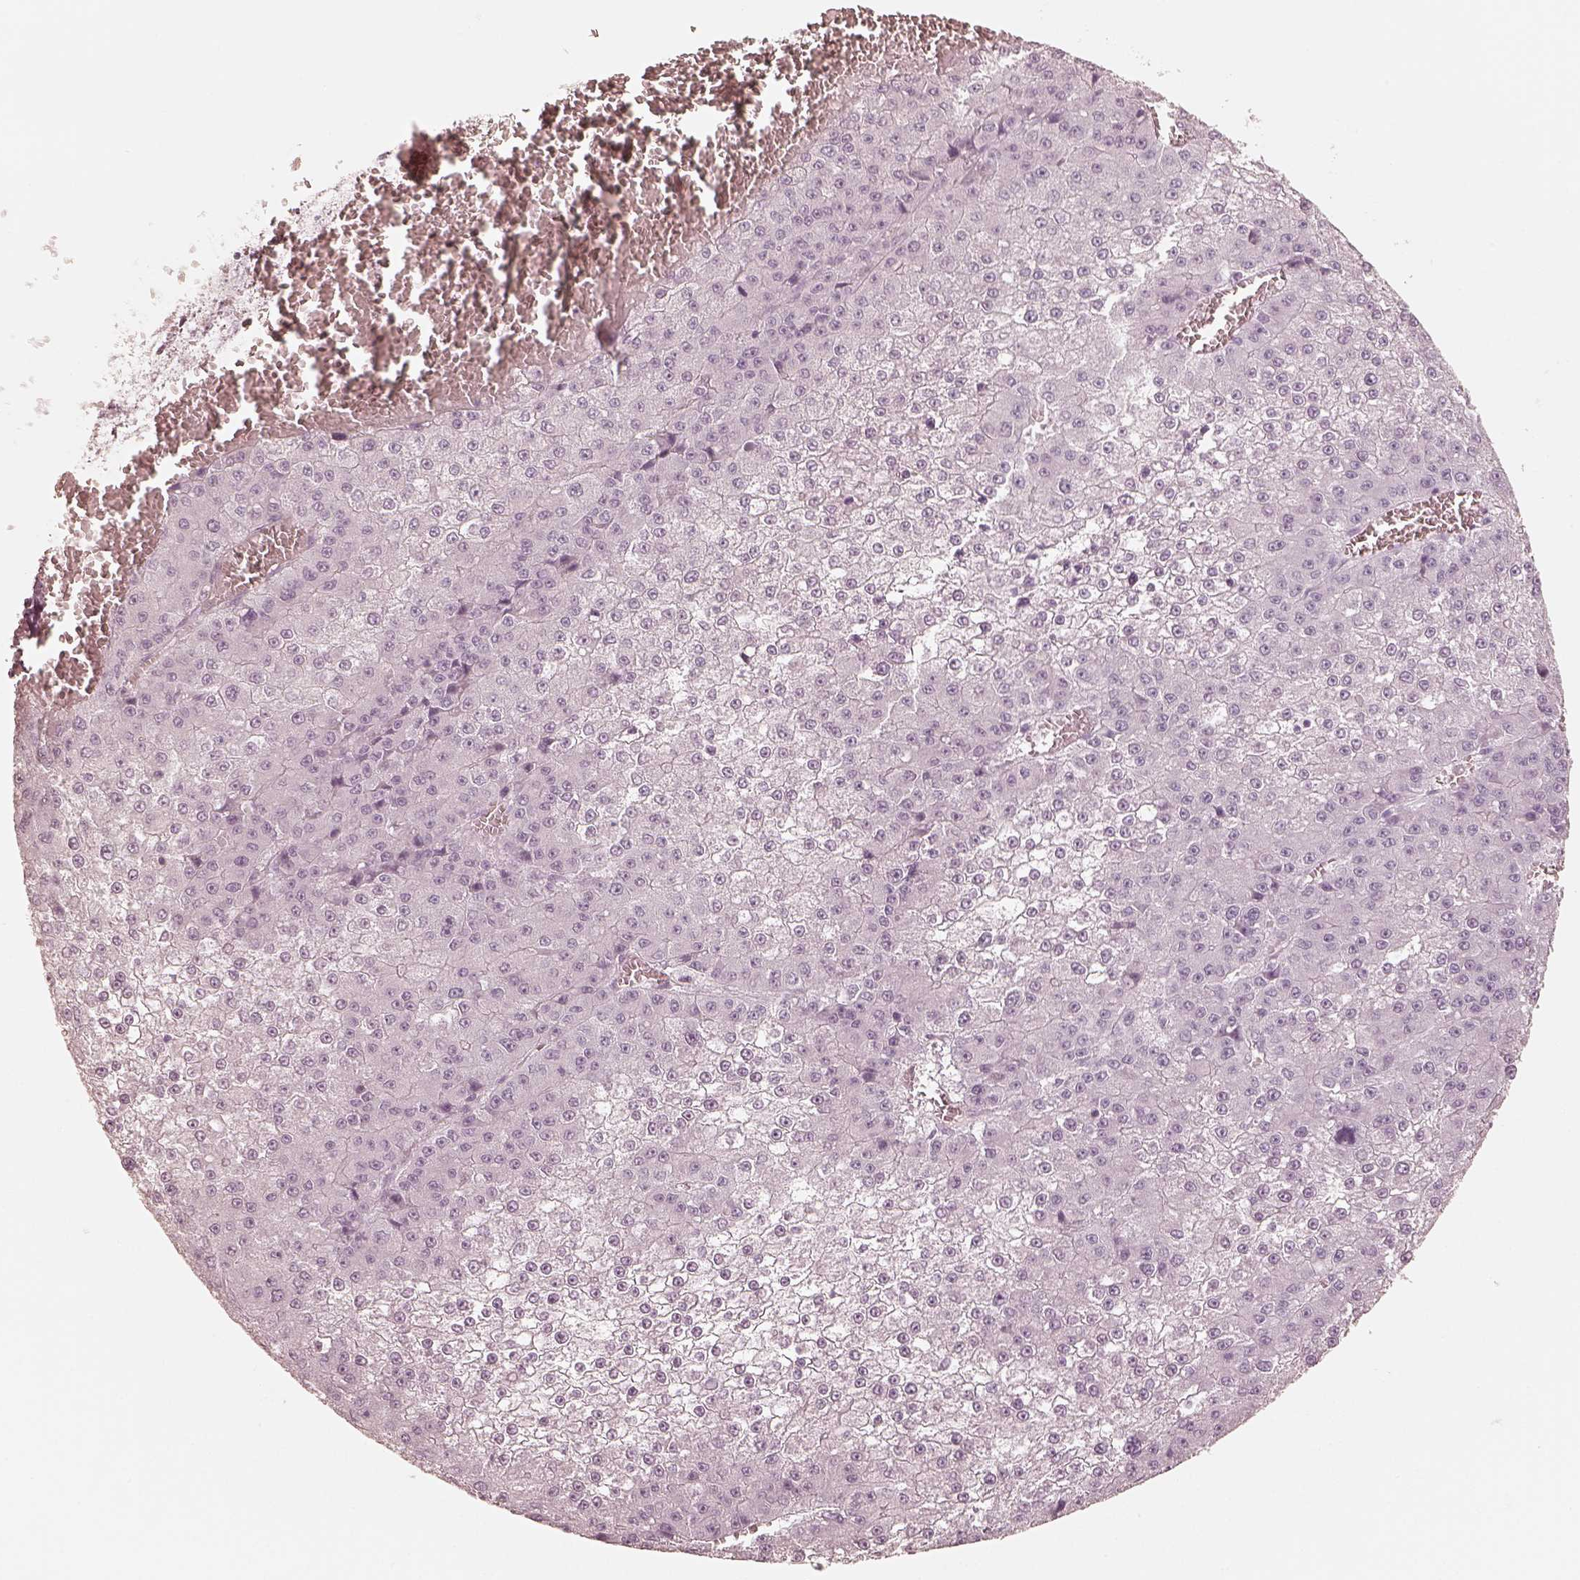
{"staining": {"intensity": "negative", "quantity": "none", "location": "none"}, "tissue": "liver cancer", "cell_type": "Tumor cells", "image_type": "cancer", "snomed": [{"axis": "morphology", "description": "Carcinoma, Hepatocellular, NOS"}, {"axis": "topography", "description": "Liver"}], "caption": "There is no significant staining in tumor cells of hepatocellular carcinoma (liver).", "gene": "KRT82", "patient": {"sex": "female", "age": 73}}